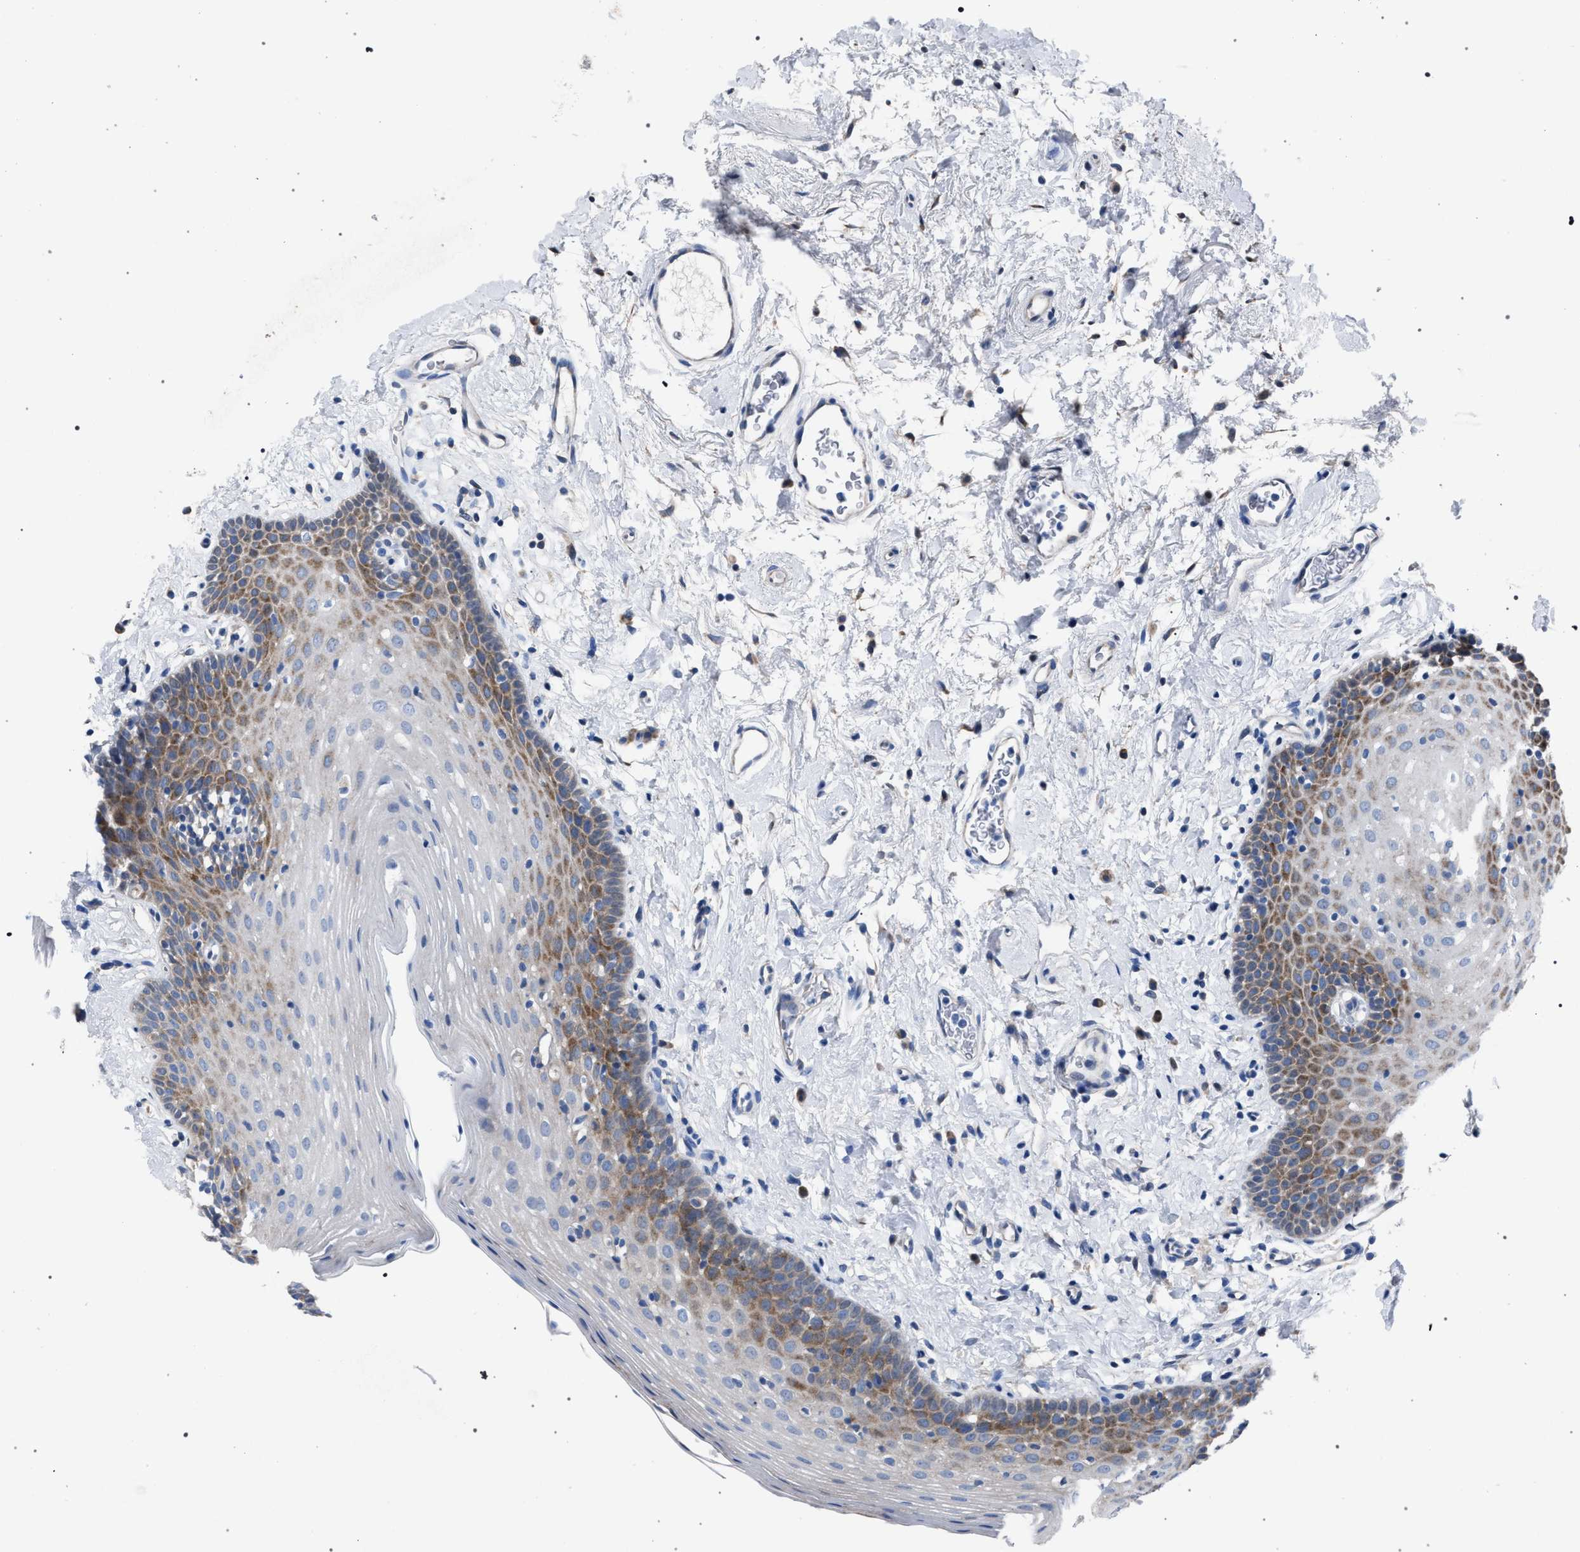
{"staining": {"intensity": "moderate", "quantity": "25%-75%", "location": "cytoplasmic/membranous"}, "tissue": "oral mucosa", "cell_type": "Squamous epithelial cells", "image_type": "normal", "snomed": [{"axis": "morphology", "description": "Normal tissue, NOS"}, {"axis": "topography", "description": "Oral tissue"}], "caption": "Squamous epithelial cells demonstrate medium levels of moderate cytoplasmic/membranous expression in approximately 25%-75% of cells in unremarkable human oral mucosa. The staining was performed using DAB, with brown indicating positive protein expression. Nuclei are stained blue with hematoxylin.", "gene": "CRYZ", "patient": {"sex": "male", "age": 66}}